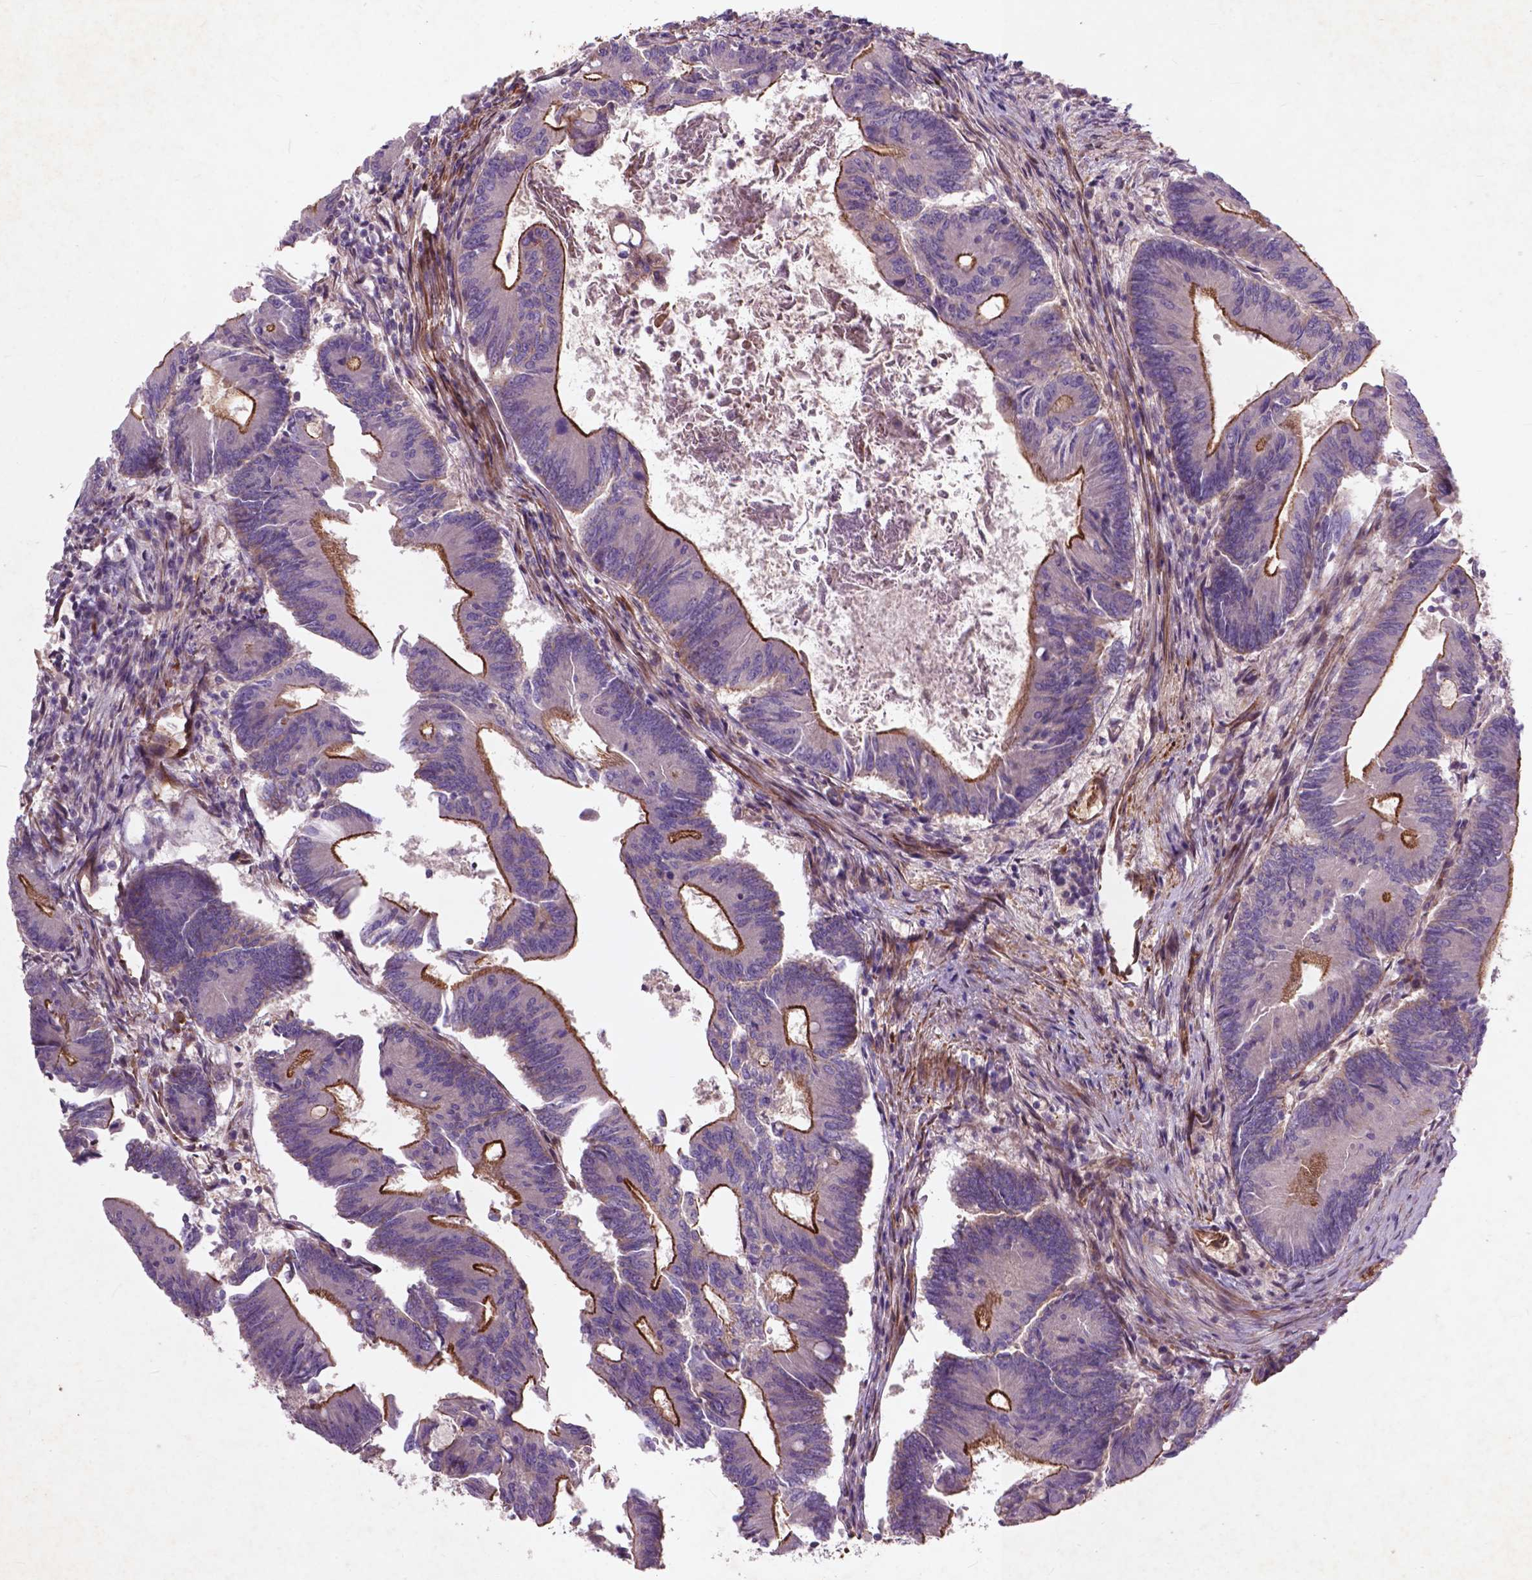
{"staining": {"intensity": "strong", "quantity": "25%-75%", "location": "cytoplasmic/membranous"}, "tissue": "colorectal cancer", "cell_type": "Tumor cells", "image_type": "cancer", "snomed": [{"axis": "morphology", "description": "Adenocarcinoma, NOS"}, {"axis": "topography", "description": "Colon"}], "caption": "Strong cytoplasmic/membranous protein expression is identified in about 25%-75% of tumor cells in adenocarcinoma (colorectal). The staining was performed using DAB (3,3'-diaminobenzidine) to visualize the protein expression in brown, while the nuclei were stained in blue with hematoxylin (Magnification: 20x).", "gene": "RFPL4B", "patient": {"sex": "female", "age": 70}}